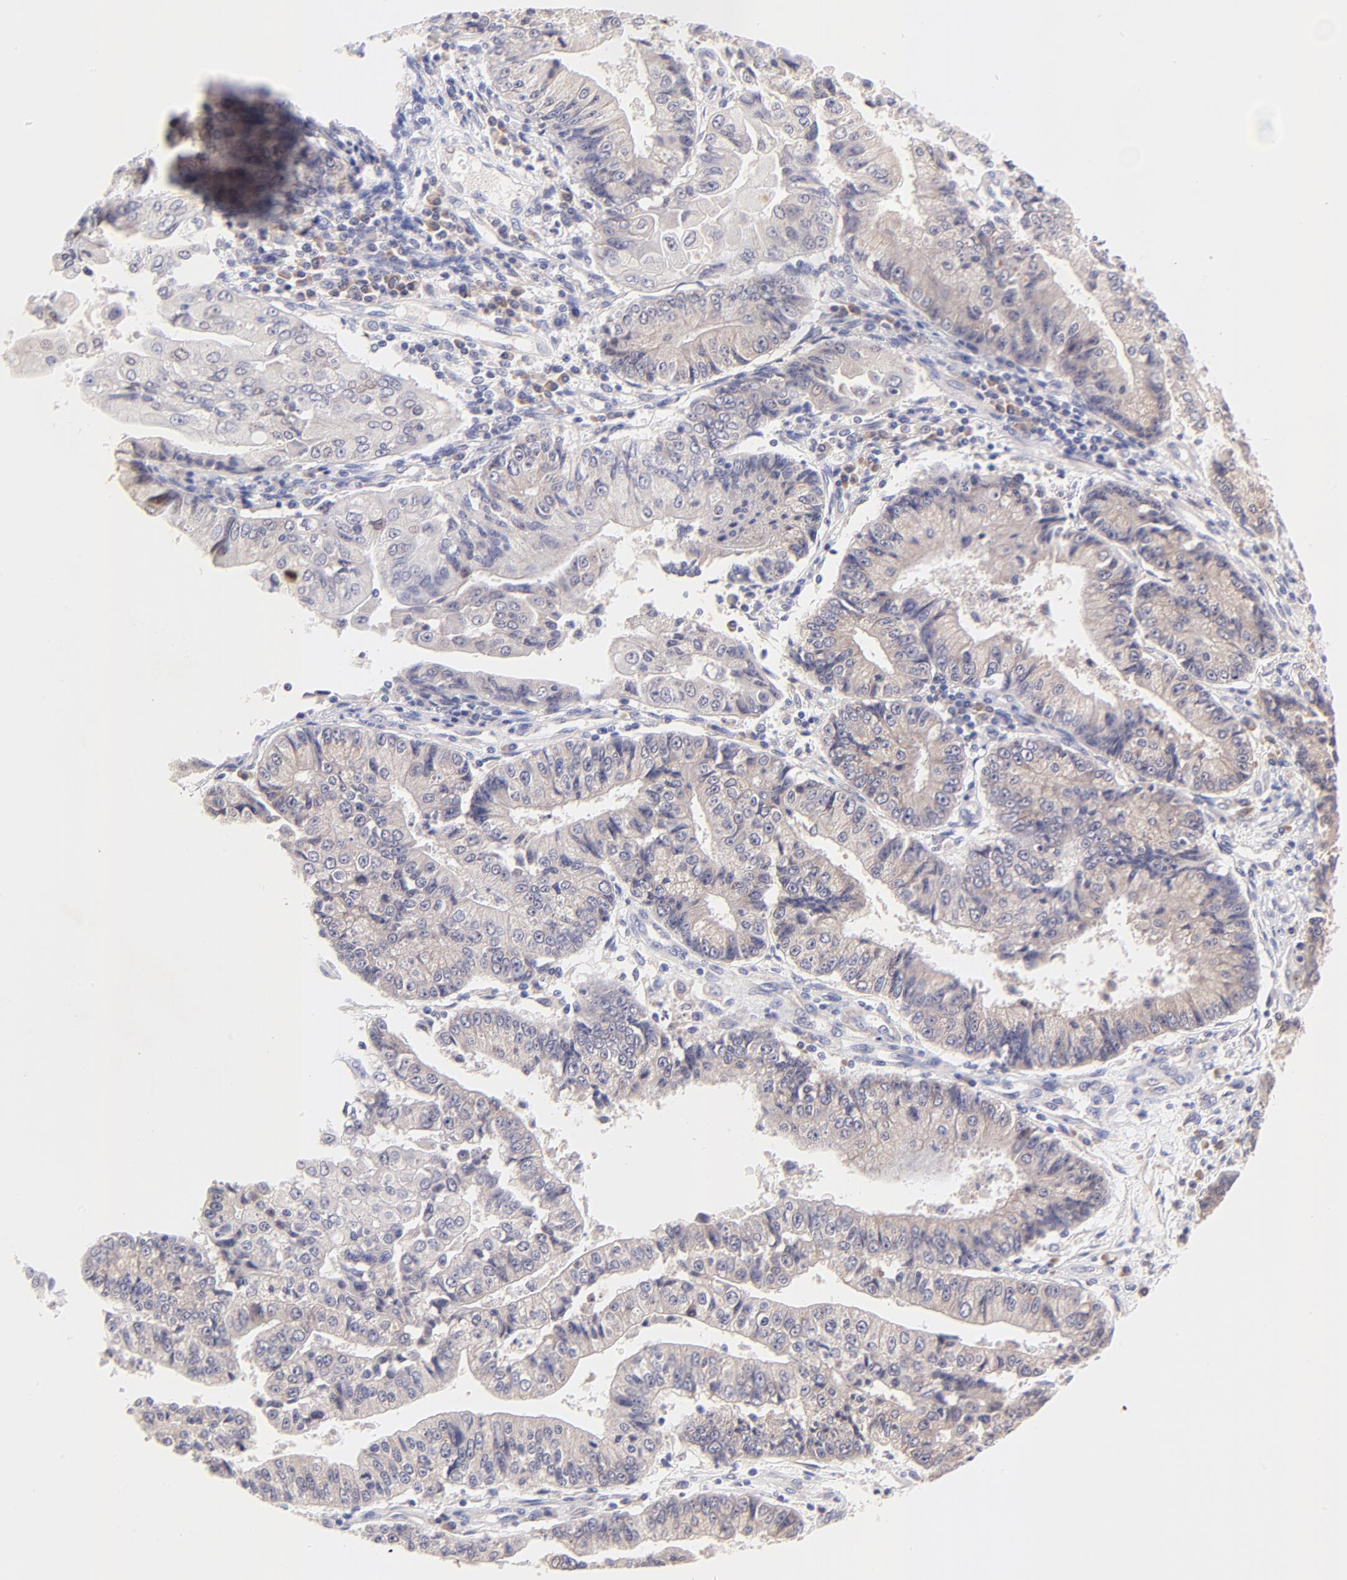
{"staining": {"intensity": "weak", "quantity": ">75%", "location": "cytoplasmic/membranous"}, "tissue": "endometrial cancer", "cell_type": "Tumor cells", "image_type": "cancer", "snomed": [{"axis": "morphology", "description": "Adenocarcinoma, NOS"}, {"axis": "topography", "description": "Endometrium"}], "caption": "Weak cytoplasmic/membranous expression for a protein is present in approximately >75% of tumor cells of endometrial adenocarcinoma using immunohistochemistry (IHC).", "gene": "RPL11", "patient": {"sex": "female", "age": 75}}